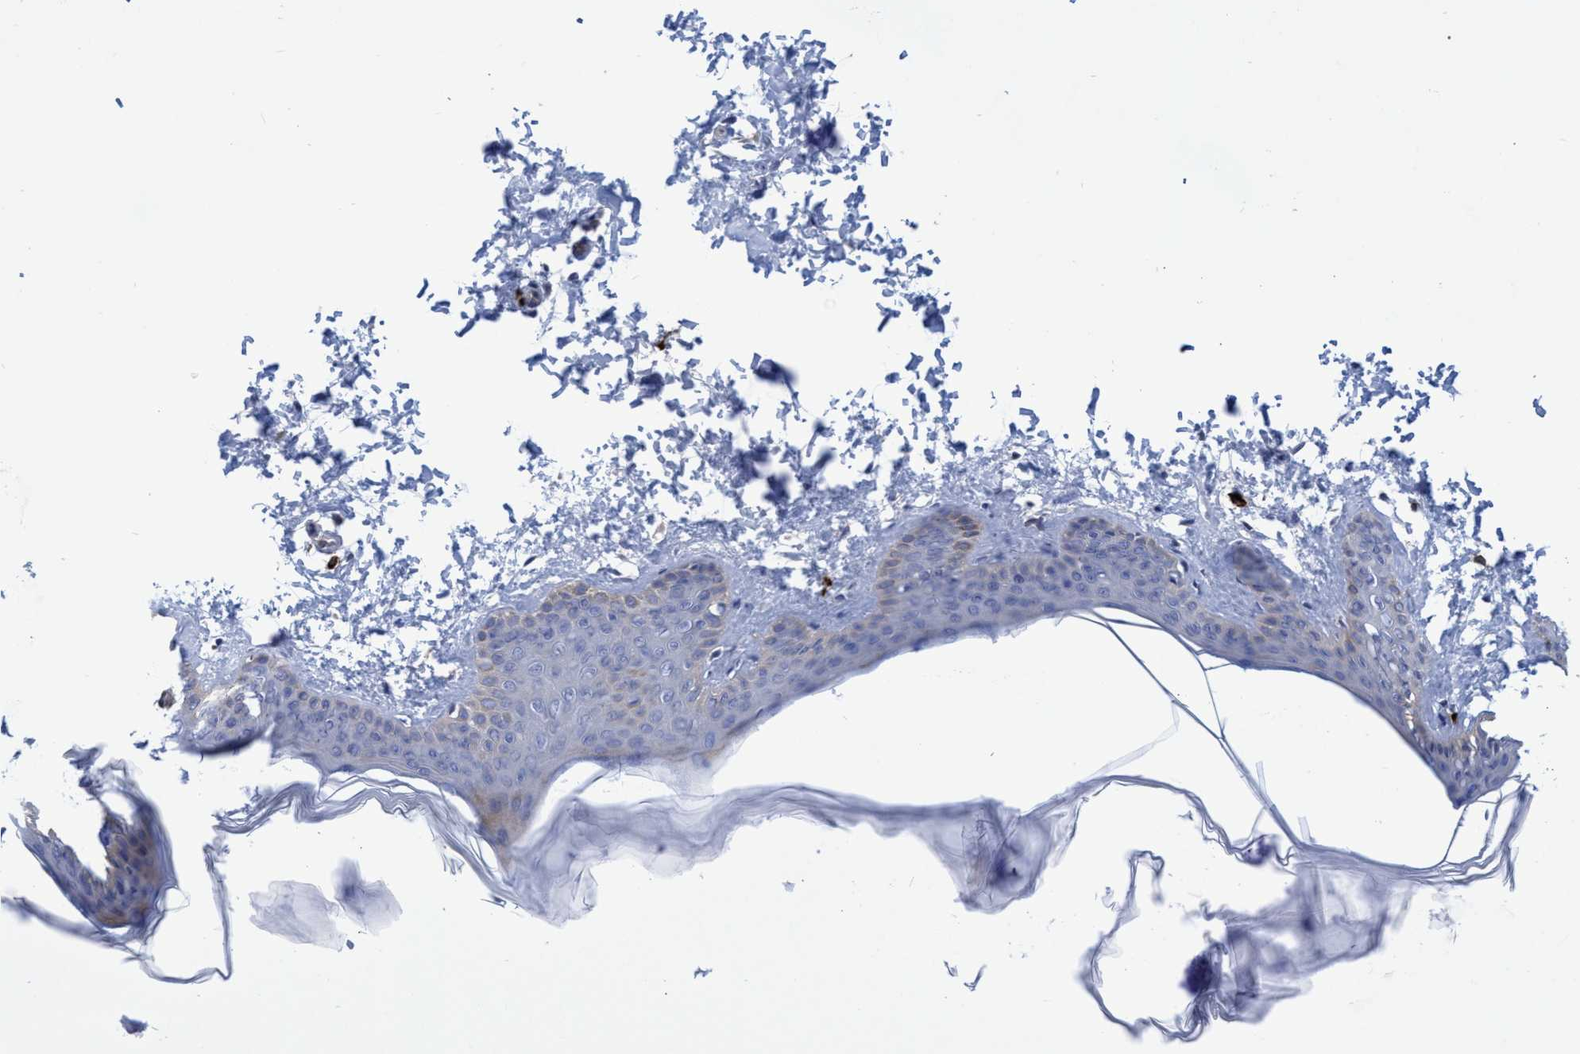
{"staining": {"intensity": "negative", "quantity": "none", "location": "none"}, "tissue": "skin", "cell_type": "Fibroblasts", "image_type": "normal", "snomed": [{"axis": "morphology", "description": "Normal tissue, NOS"}, {"axis": "topography", "description": "Skin"}], "caption": "DAB immunohistochemical staining of benign skin shows no significant expression in fibroblasts.", "gene": "PNPO", "patient": {"sex": "female", "age": 17}}